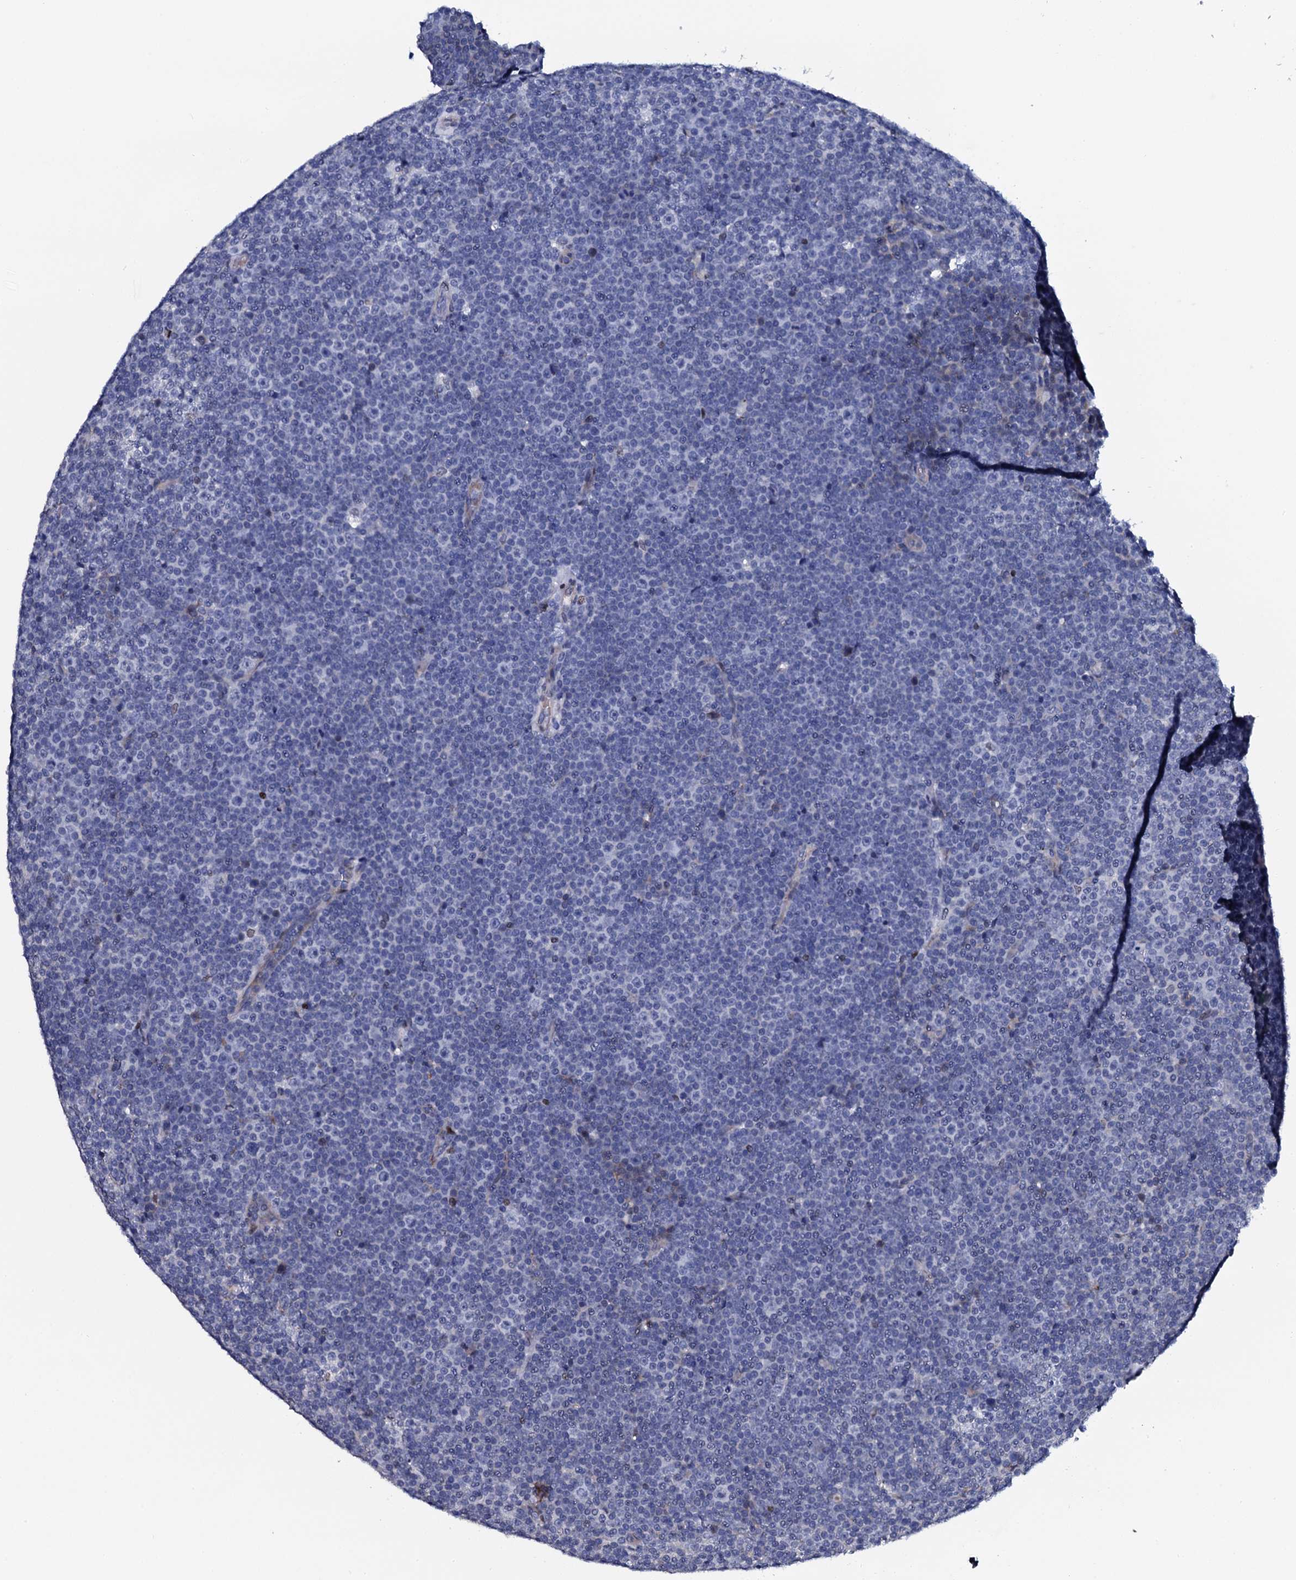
{"staining": {"intensity": "negative", "quantity": "none", "location": "none"}, "tissue": "lymphoma", "cell_type": "Tumor cells", "image_type": "cancer", "snomed": [{"axis": "morphology", "description": "Malignant lymphoma, non-Hodgkin's type, Low grade"}, {"axis": "topography", "description": "Lymph node"}], "caption": "Immunohistochemistry of human lymphoma displays no expression in tumor cells.", "gene": "NPM2", "patient": {"sex": "female", "age": 67}}